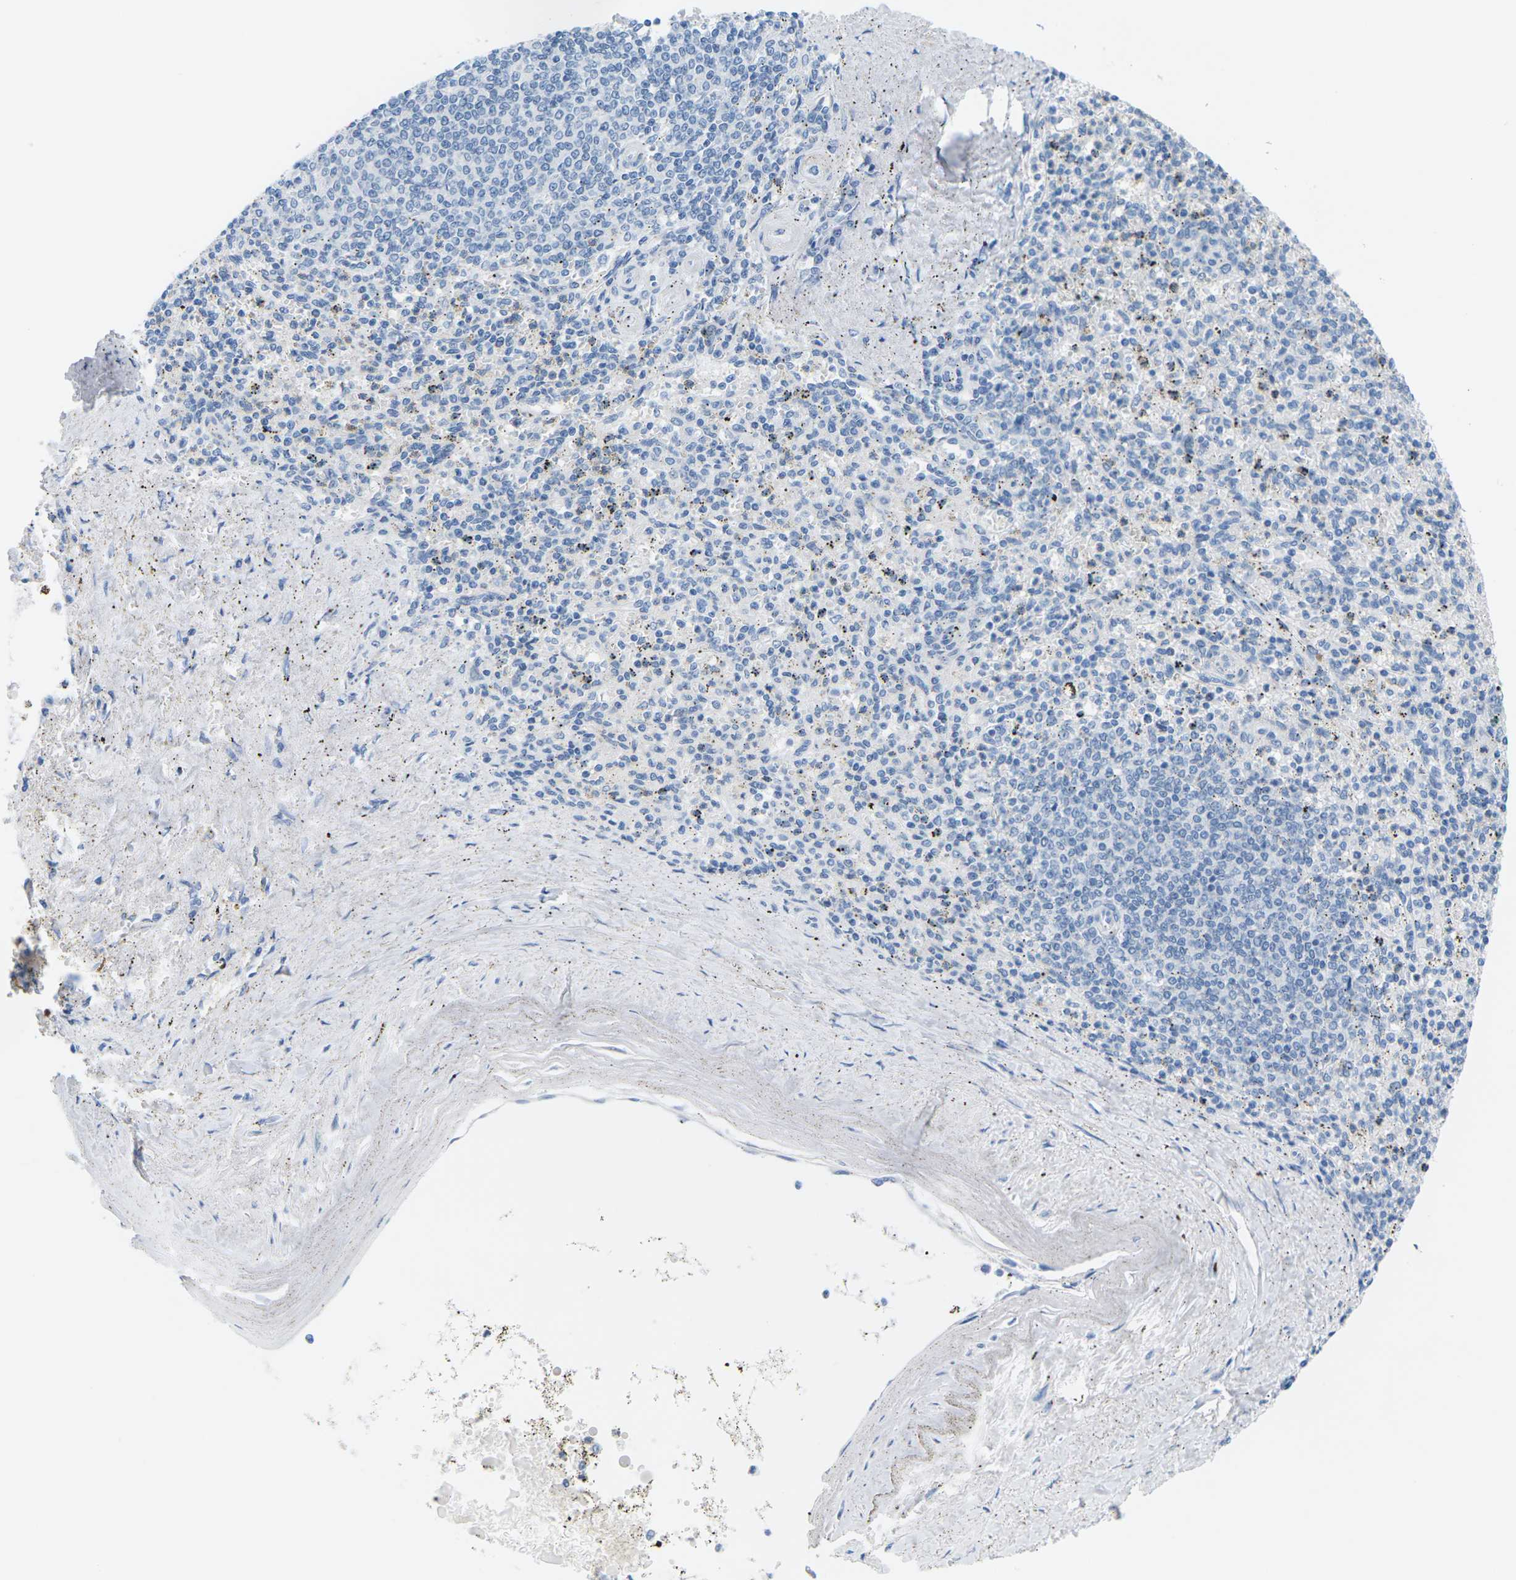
{"staining": {"intensity": "negative", "quantity": "none", "location": "none"}, "tissue": "spleen", "cell_type": "Cells in red pulp", "image_type": "normal", "snomed": [{"axis": "morphology", "description": "Normal tissue, NOS"}, {"axis": "topography", "description": "Spleen"}], "caption": "Immunohistochemistry (IHC) of normal human spleen displays no positivity in cells in red pulp.", "gene": "SLC12A1", "patient": {"sex": "male", "age": 72}}